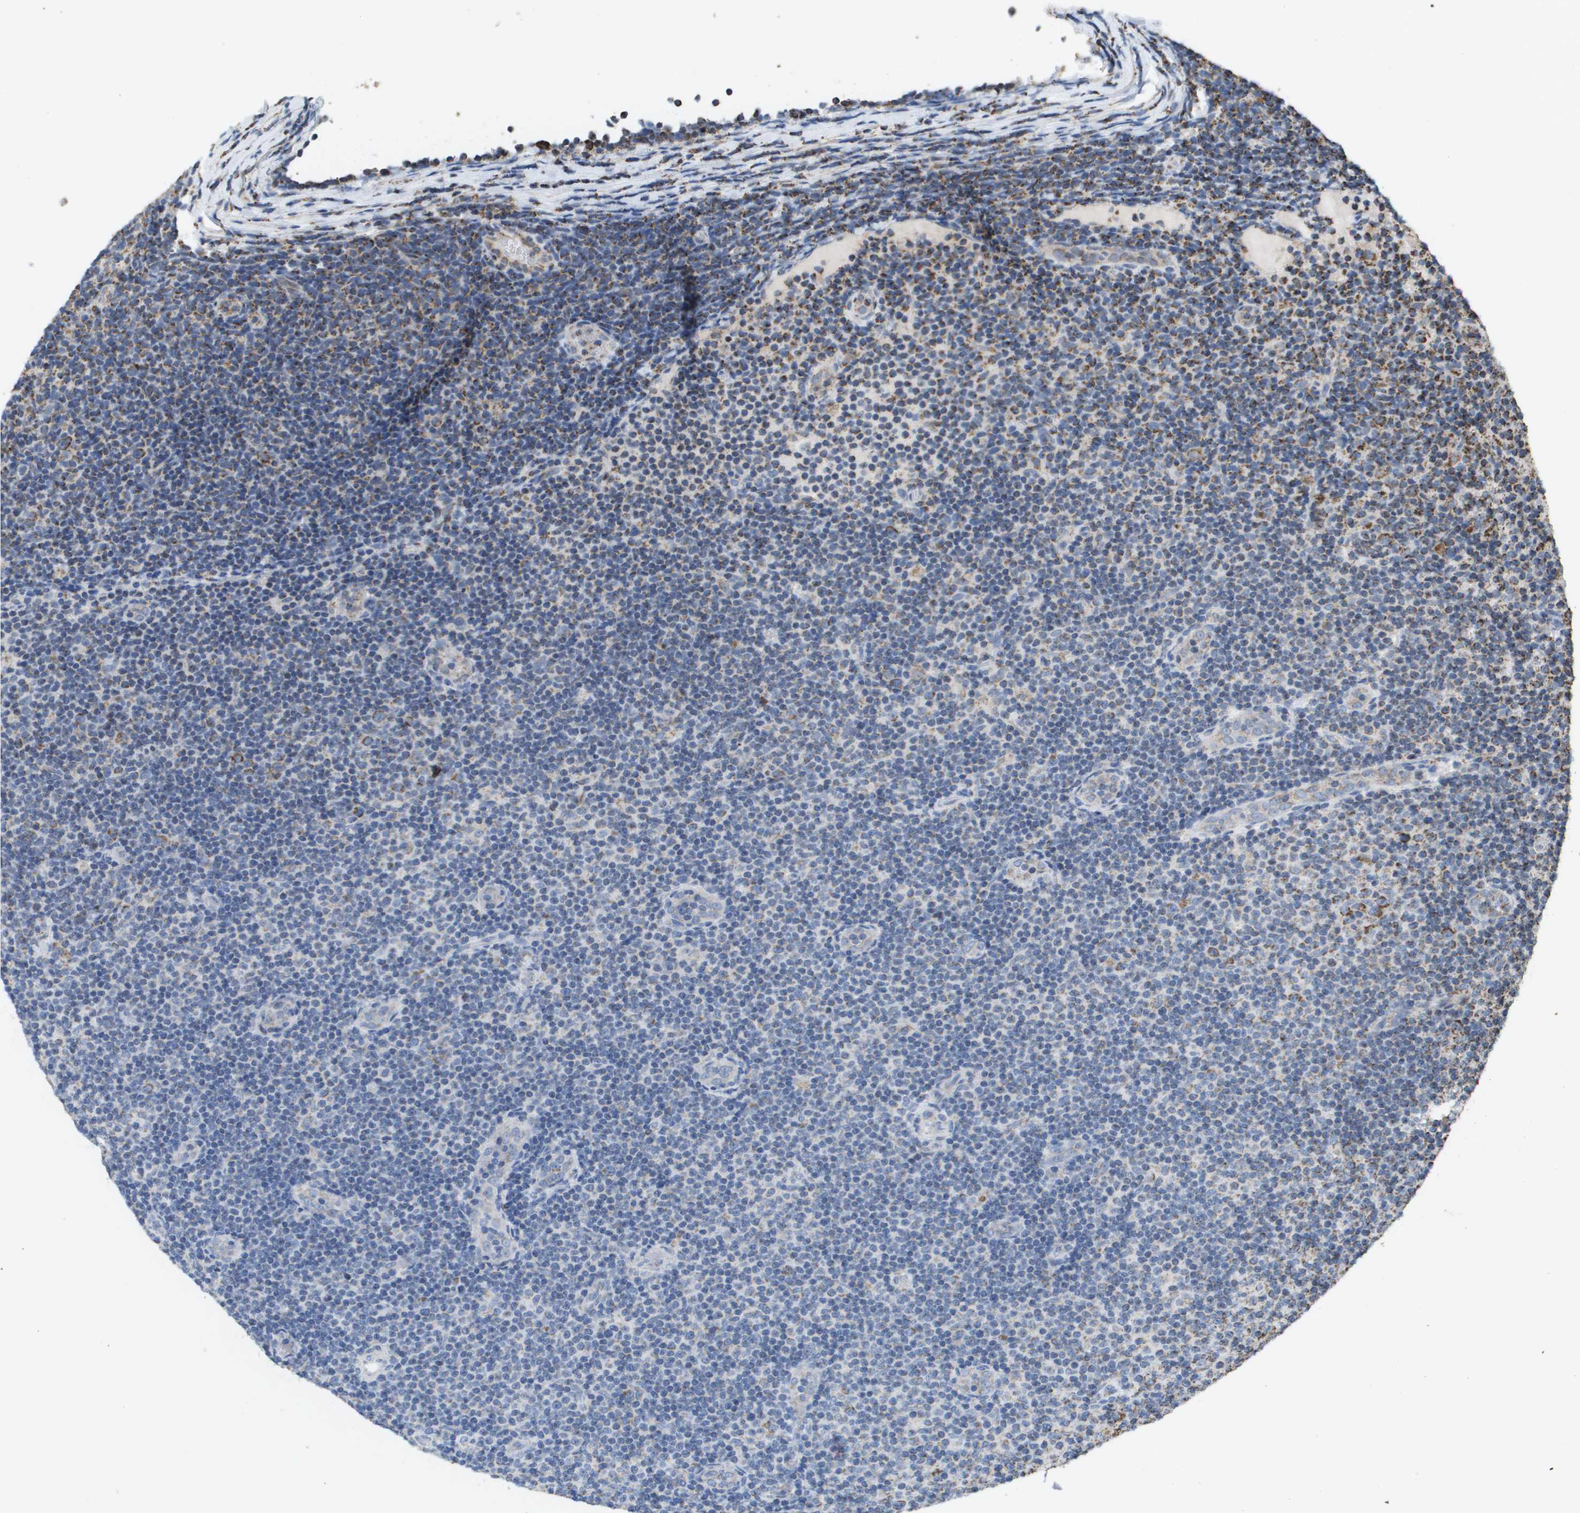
{"staining": {"intensity": "moderate", "quantity": ">75%", "location": "cytoplasmic/membranous"}, "tissue": "lymphoma", "cell_type": "Tumor cells", "image_type": "cancer", "snomed": [{"axis": "morphology", "description": "Malignant lymphoma, non-Hodgkin's type, Low grade"}, {"axis": "topography", "description": "Lymph node"}], "caption": "Approximately >75% of tumor cells in human low-grade malignant lymphoma, non-Hodgkin's type display moderate cytoplasmic/membranous protein positivity as visualized by brown immunohistochemical staining.", "gene": "HSPE1", "patient": {"sex": "male", "age": 83}}